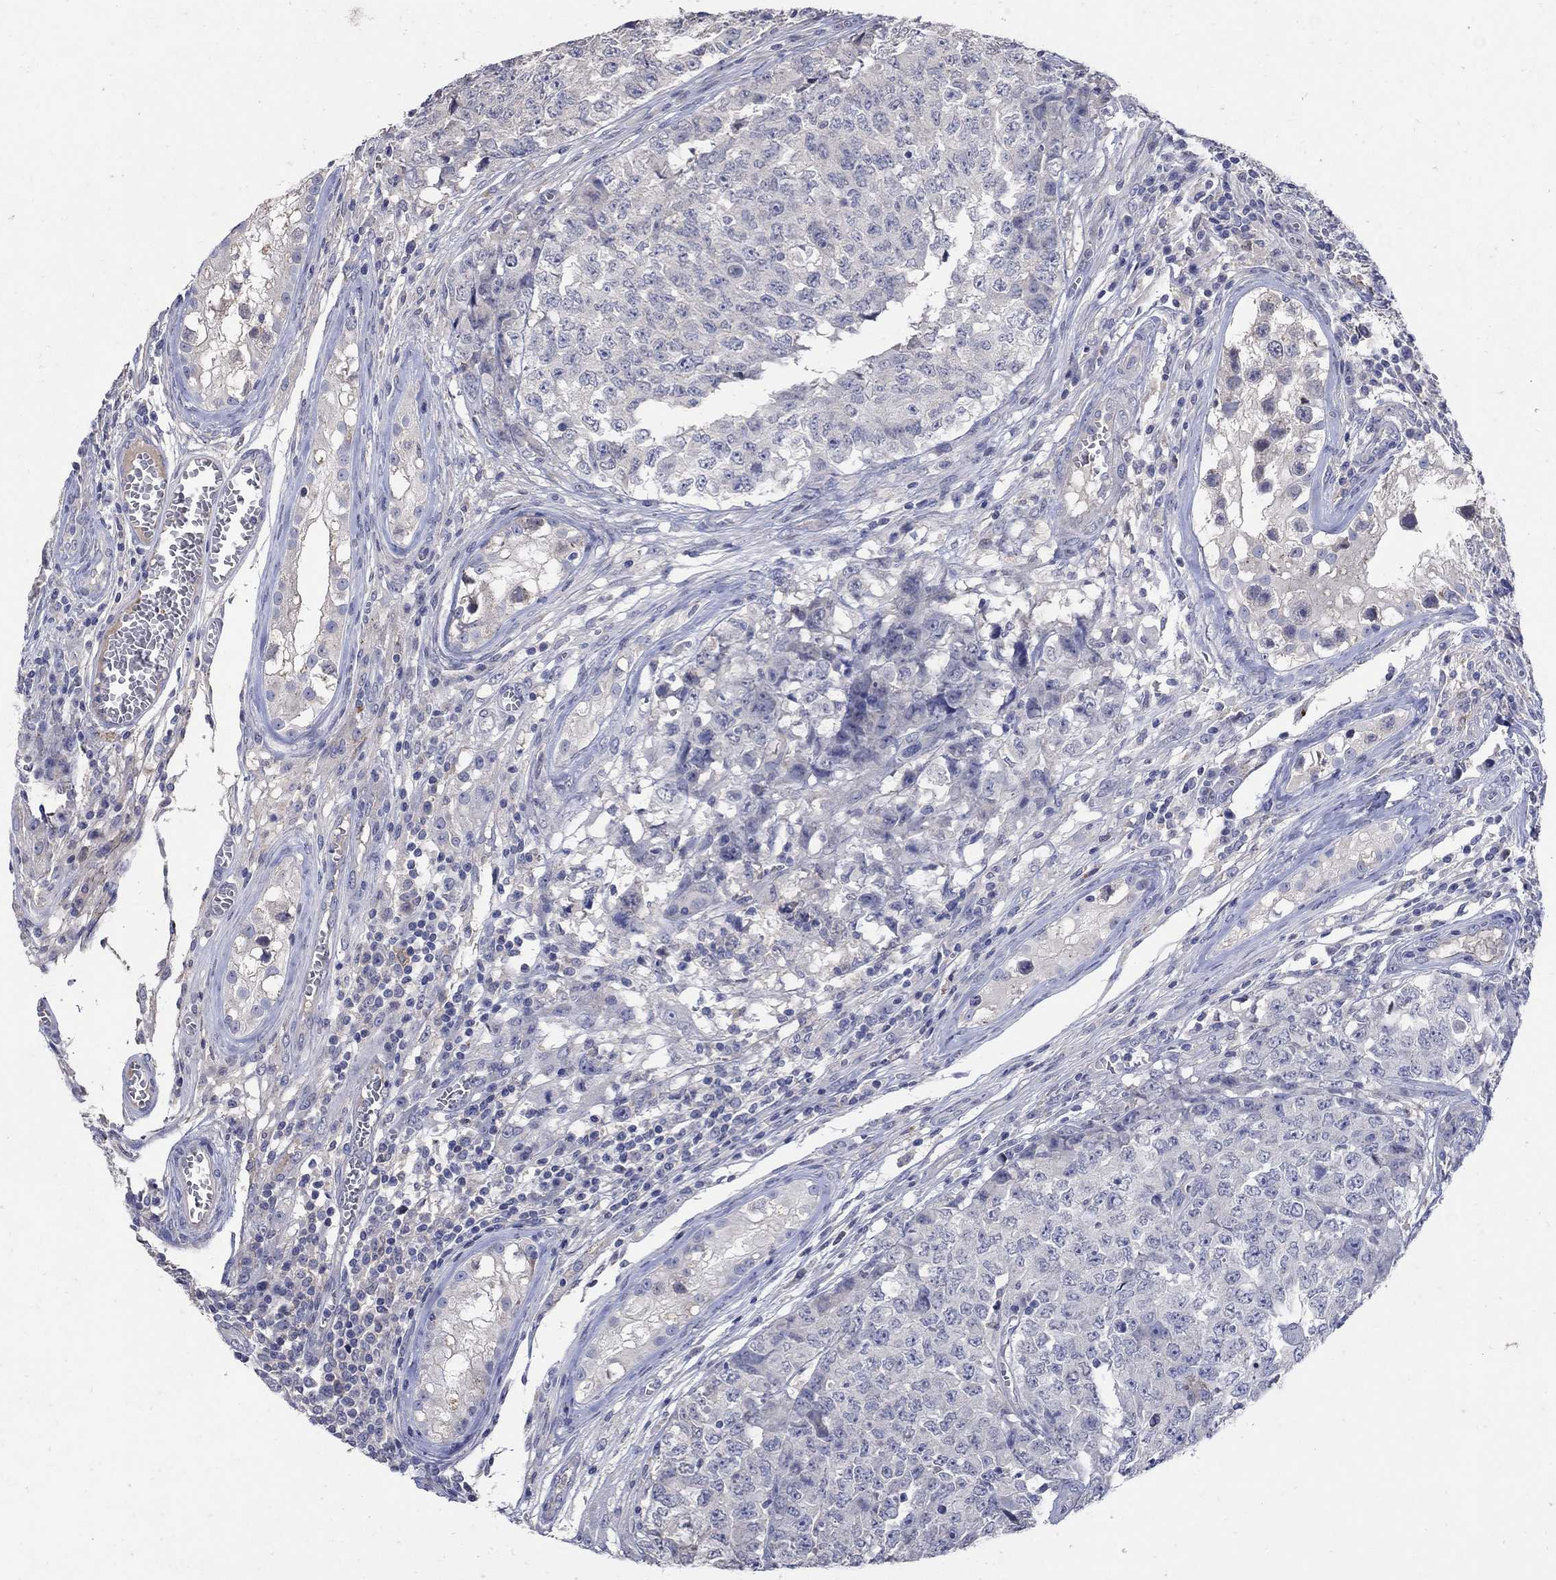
{"staining": {"intensity": "negative", "quantity": "none", "location": "none"}, "tissue": "testis cancer", "cell_type": "Tumor cells", "image_type": "cancer", "snomed": [{"axis": "morphology", "description": "Carcinoma, Embryonal, NOS"}, {"axis": "topography", "description": "Testis"}], "caption": "The immunohistochemistry image has no significant expression in tumor cells of testis embryonal carcinoma tissue.", "gene": "CETN1", "patient": {"sex": "male", "age": 23}}